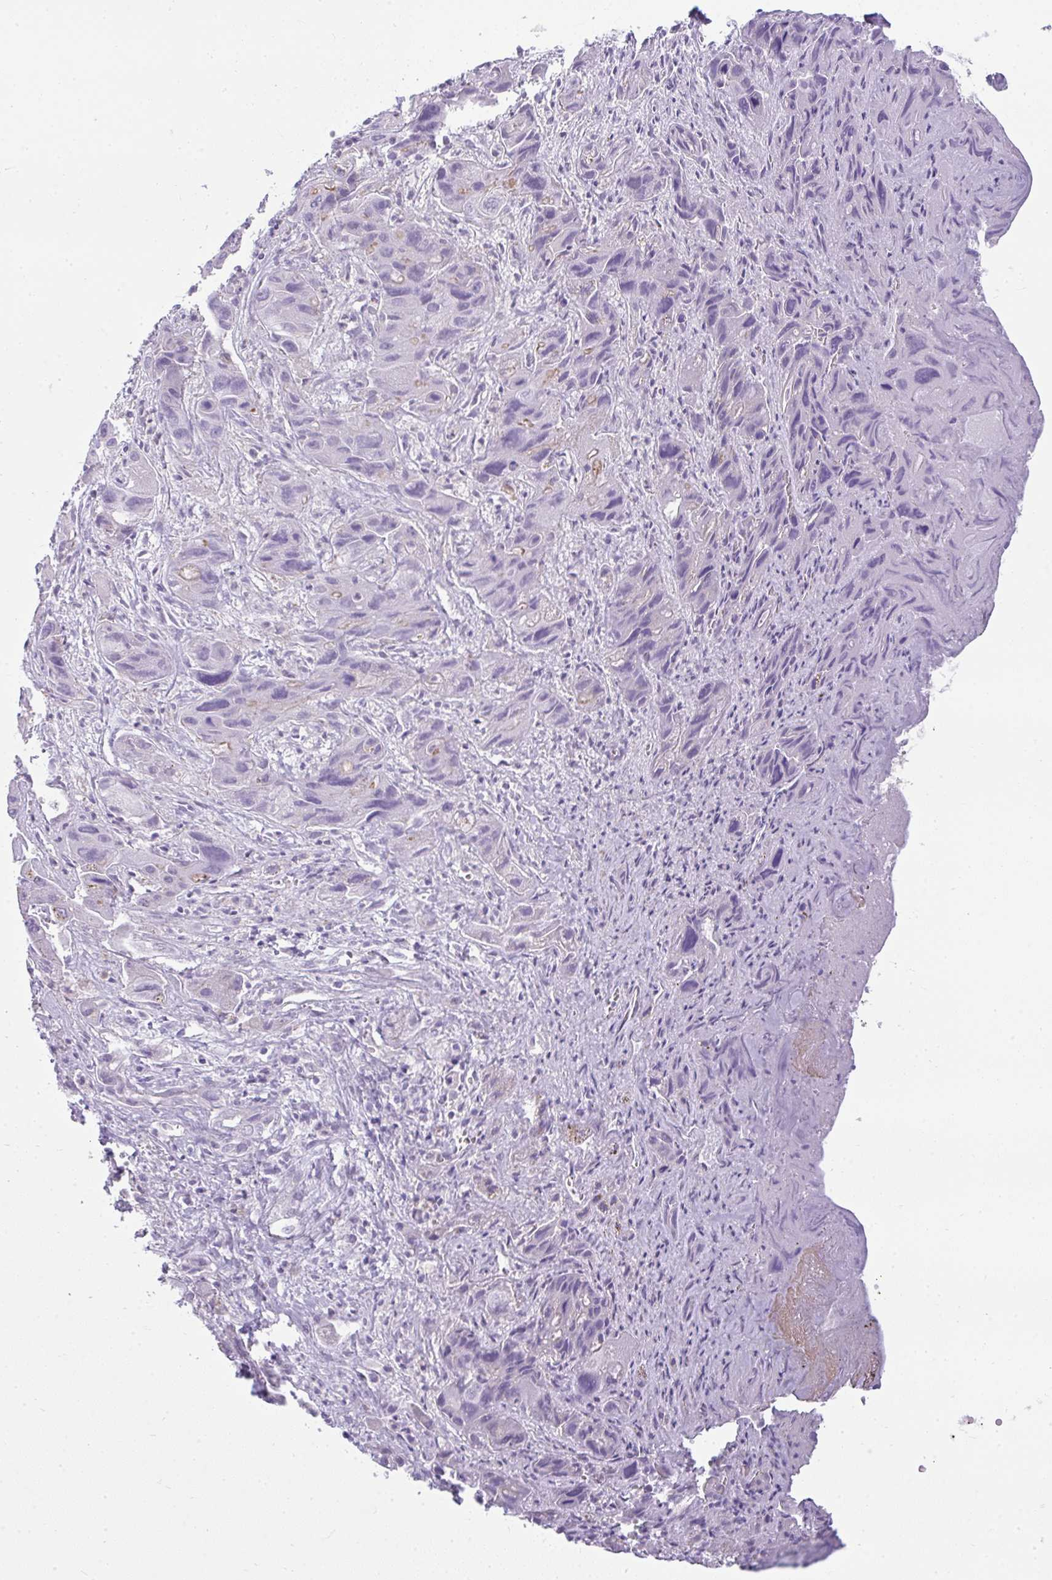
{"staining": {"intensity": "negative", "quantity": "none", "location": "none"}, "tissue": "liver cancer", "cell_type": "Tumor cells", "image_type": "cancer", "snomed": [{"axis": "morphology", "description": "Cholangiocarcinoma"}, {"axis": "topography", "description": "Liver"}], "caption": "The immunohistochemistry (IHC) histopathology image has no significant staining in tumor cells of cholangiocarcinoma (liver) tissue. (Stains: DAB (3,3'-diaminobenzidine) immunohistochemistry (IHC) with hematoxylin counter stain, Microscopy: brightfield microscopy at high magnification).", "gene": "CDRT15", "patient": {"sex": "male", "age": 67}}